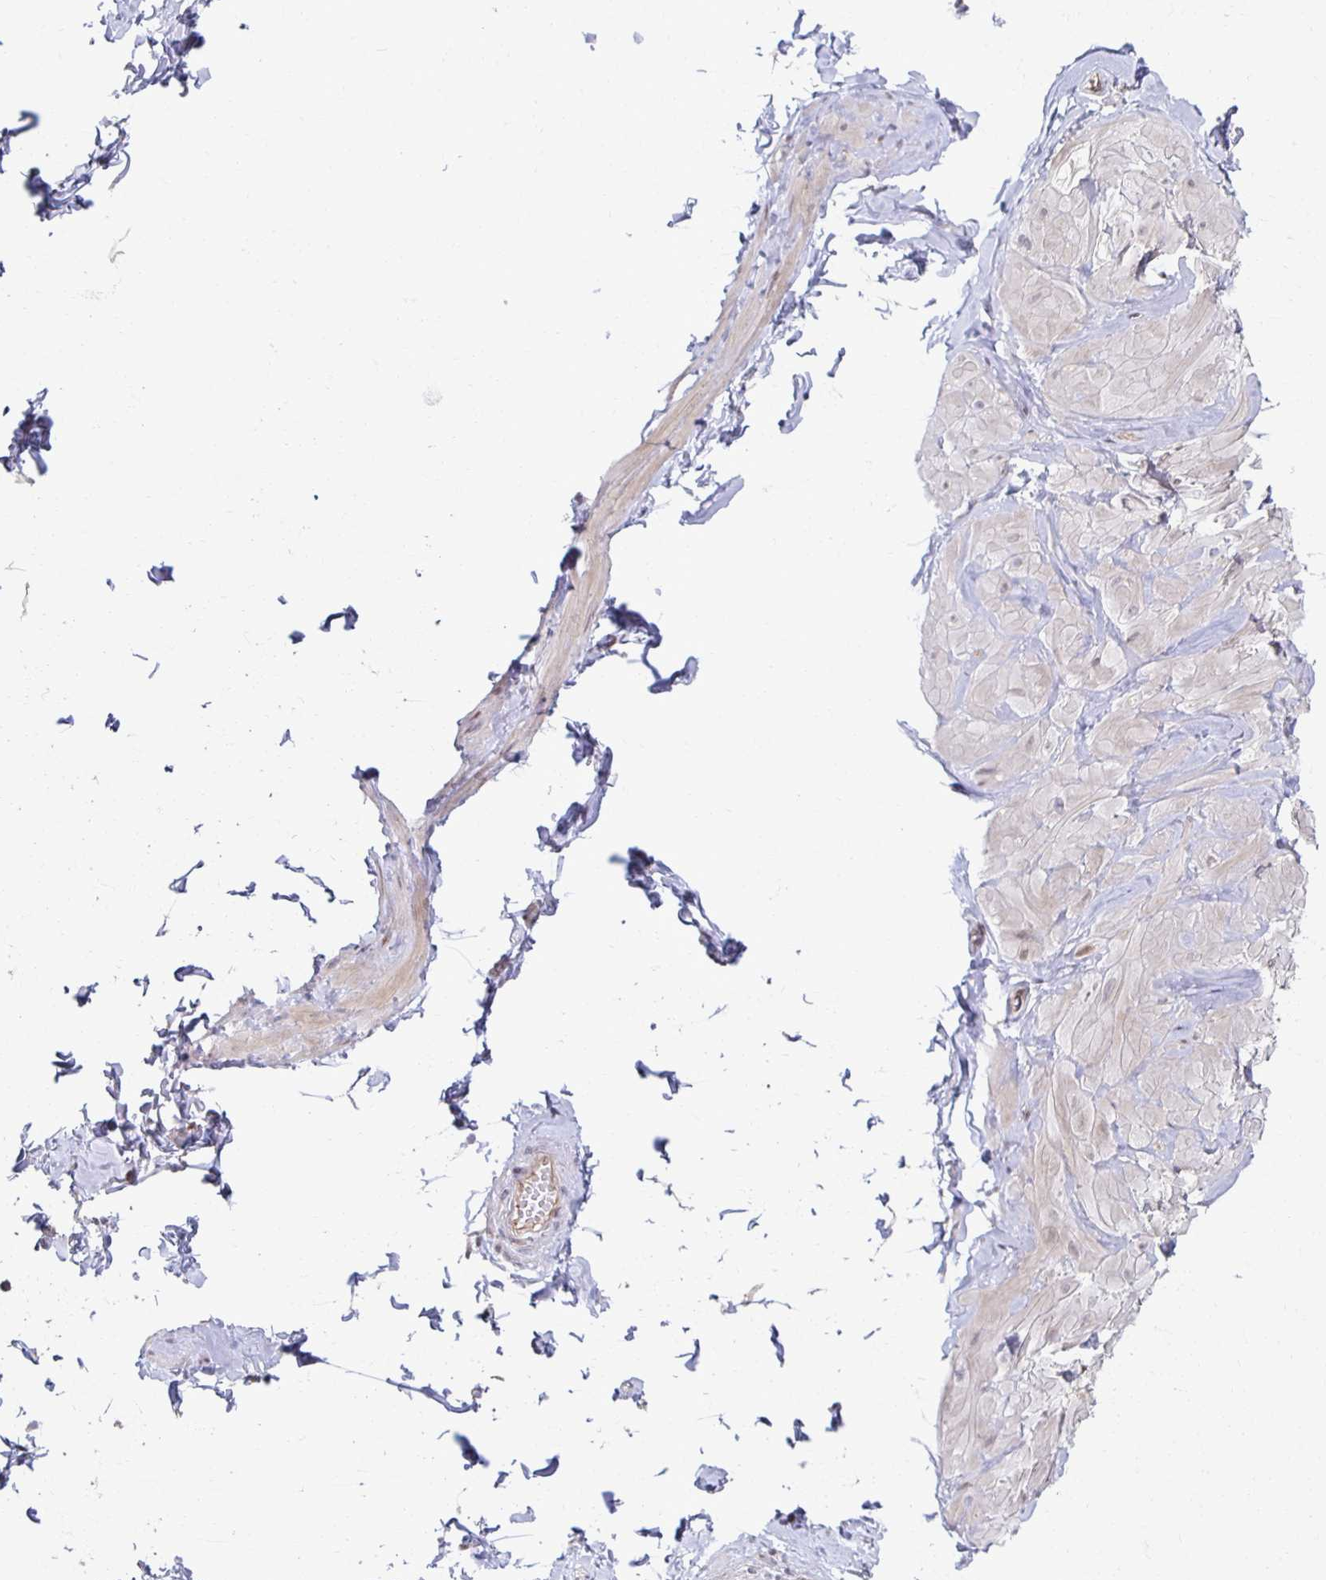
{"staining": {"intensity": "negative", "quantity": "none", "location": "none"}, "tissue": "adipose tissue", "cell_type": "Adipocytes", "image_type": "normal", "snomed": [{"axis": "morphology", "description": "Normal tissue, NOS"}, {"axis": "topography", "description": "Soft tissue"}, {"axis": "topography", "description": "Adipose tissue"}, {"axis": "topography", "description": "Vascular tissue"}, {"axis": "topography", "description": "Peripheral nerve tissue"}], "caption": "IHC micrograph of unremarkable adipose tissue: human adipose tissue stained with DAB shows no significant protein expression in adipocytes. (Stains: DAB IHC with hematoxylin counter stain, Microscopy: brightfield microscopy at high magnification).", "gene": "HCFC1R1", "patient": {"sex": "male", "age": 29}}